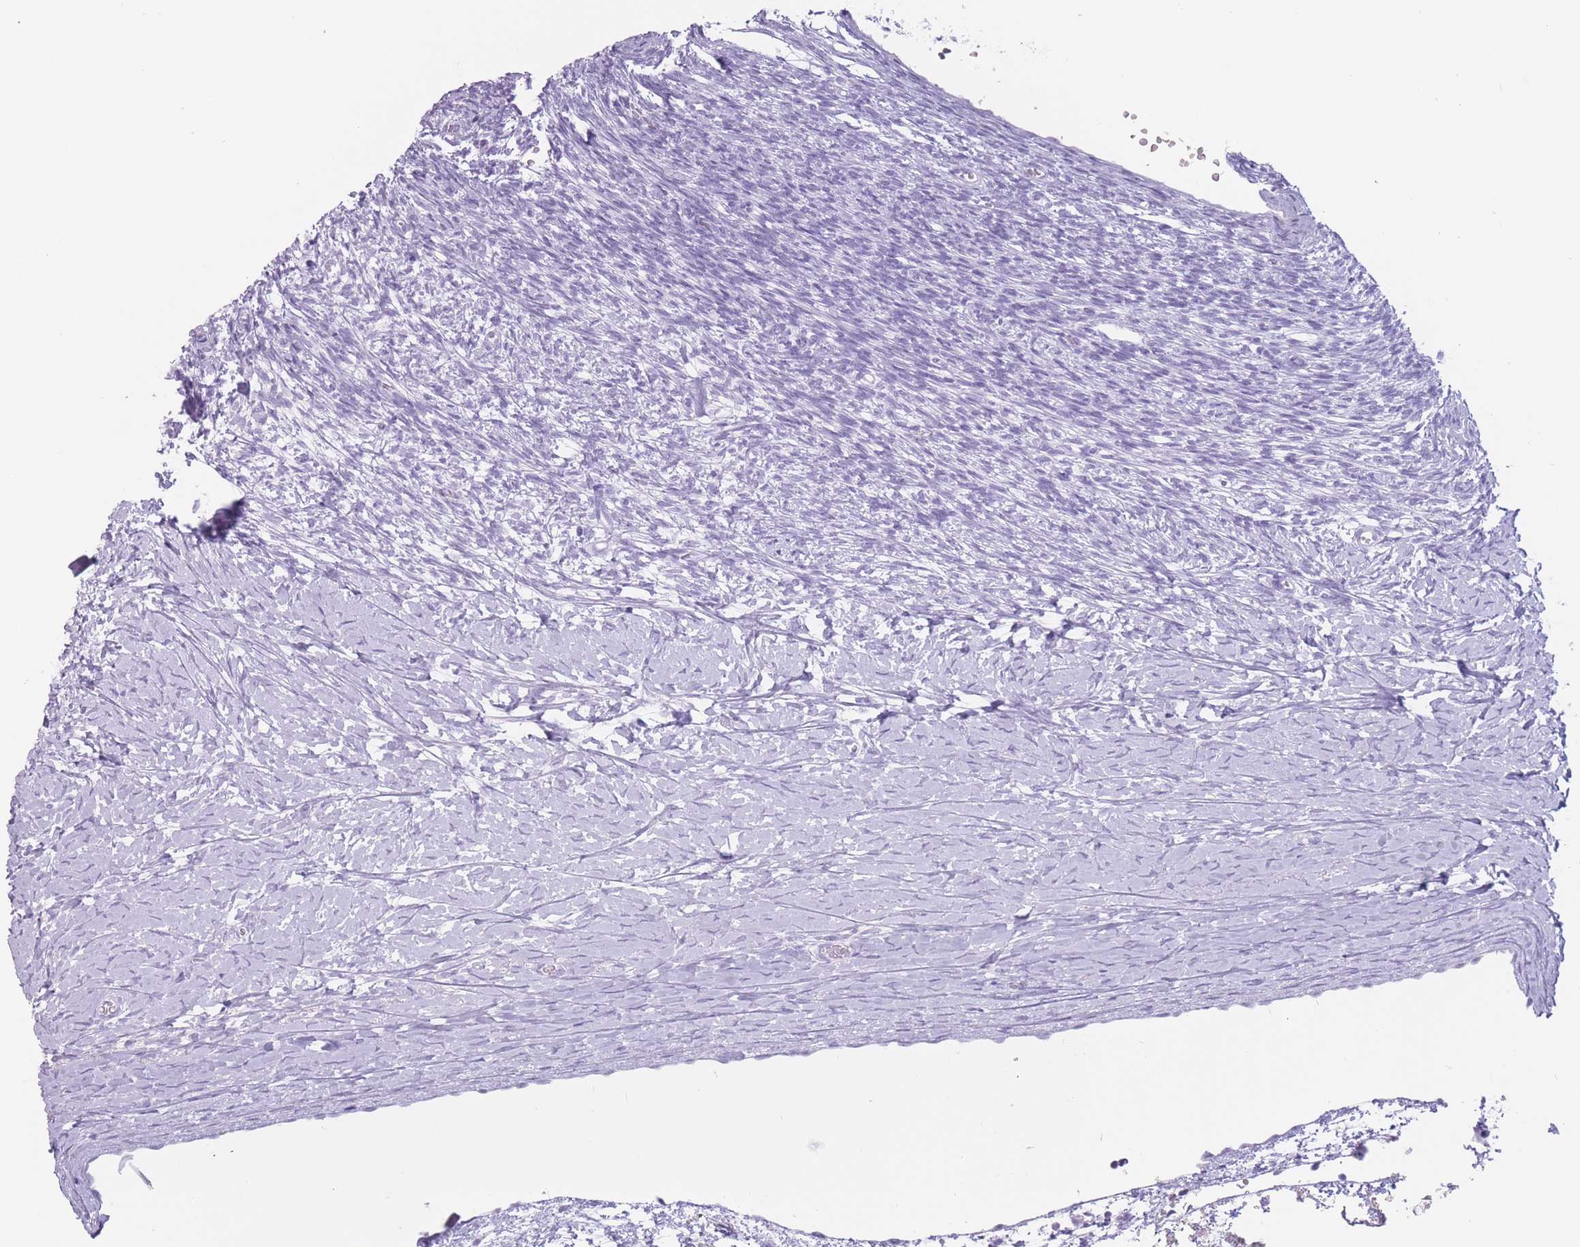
{"staining": {"intensity": "negative", "quantity": "none", "location": "none"}, "tissue": "ovary", "cell_type": "Ovarian stroma cells", "image_type": "normal", "snomed": [{"axis": "morphology", "description": "Normal tissue, NOS"}, {"axis": "topography", "description": "Ovary"}], "caption": "Immunohistochemical staining of normal ovary reveals no significant positivity in ovarian stroma cells. Brightfield microscopy of immunohistochemistry stained with DAB (brown) and hematoxylin (blue), captured at high magnification.", "gene": "PNMA3", "patient": {"sex": "female", "age": 39}}